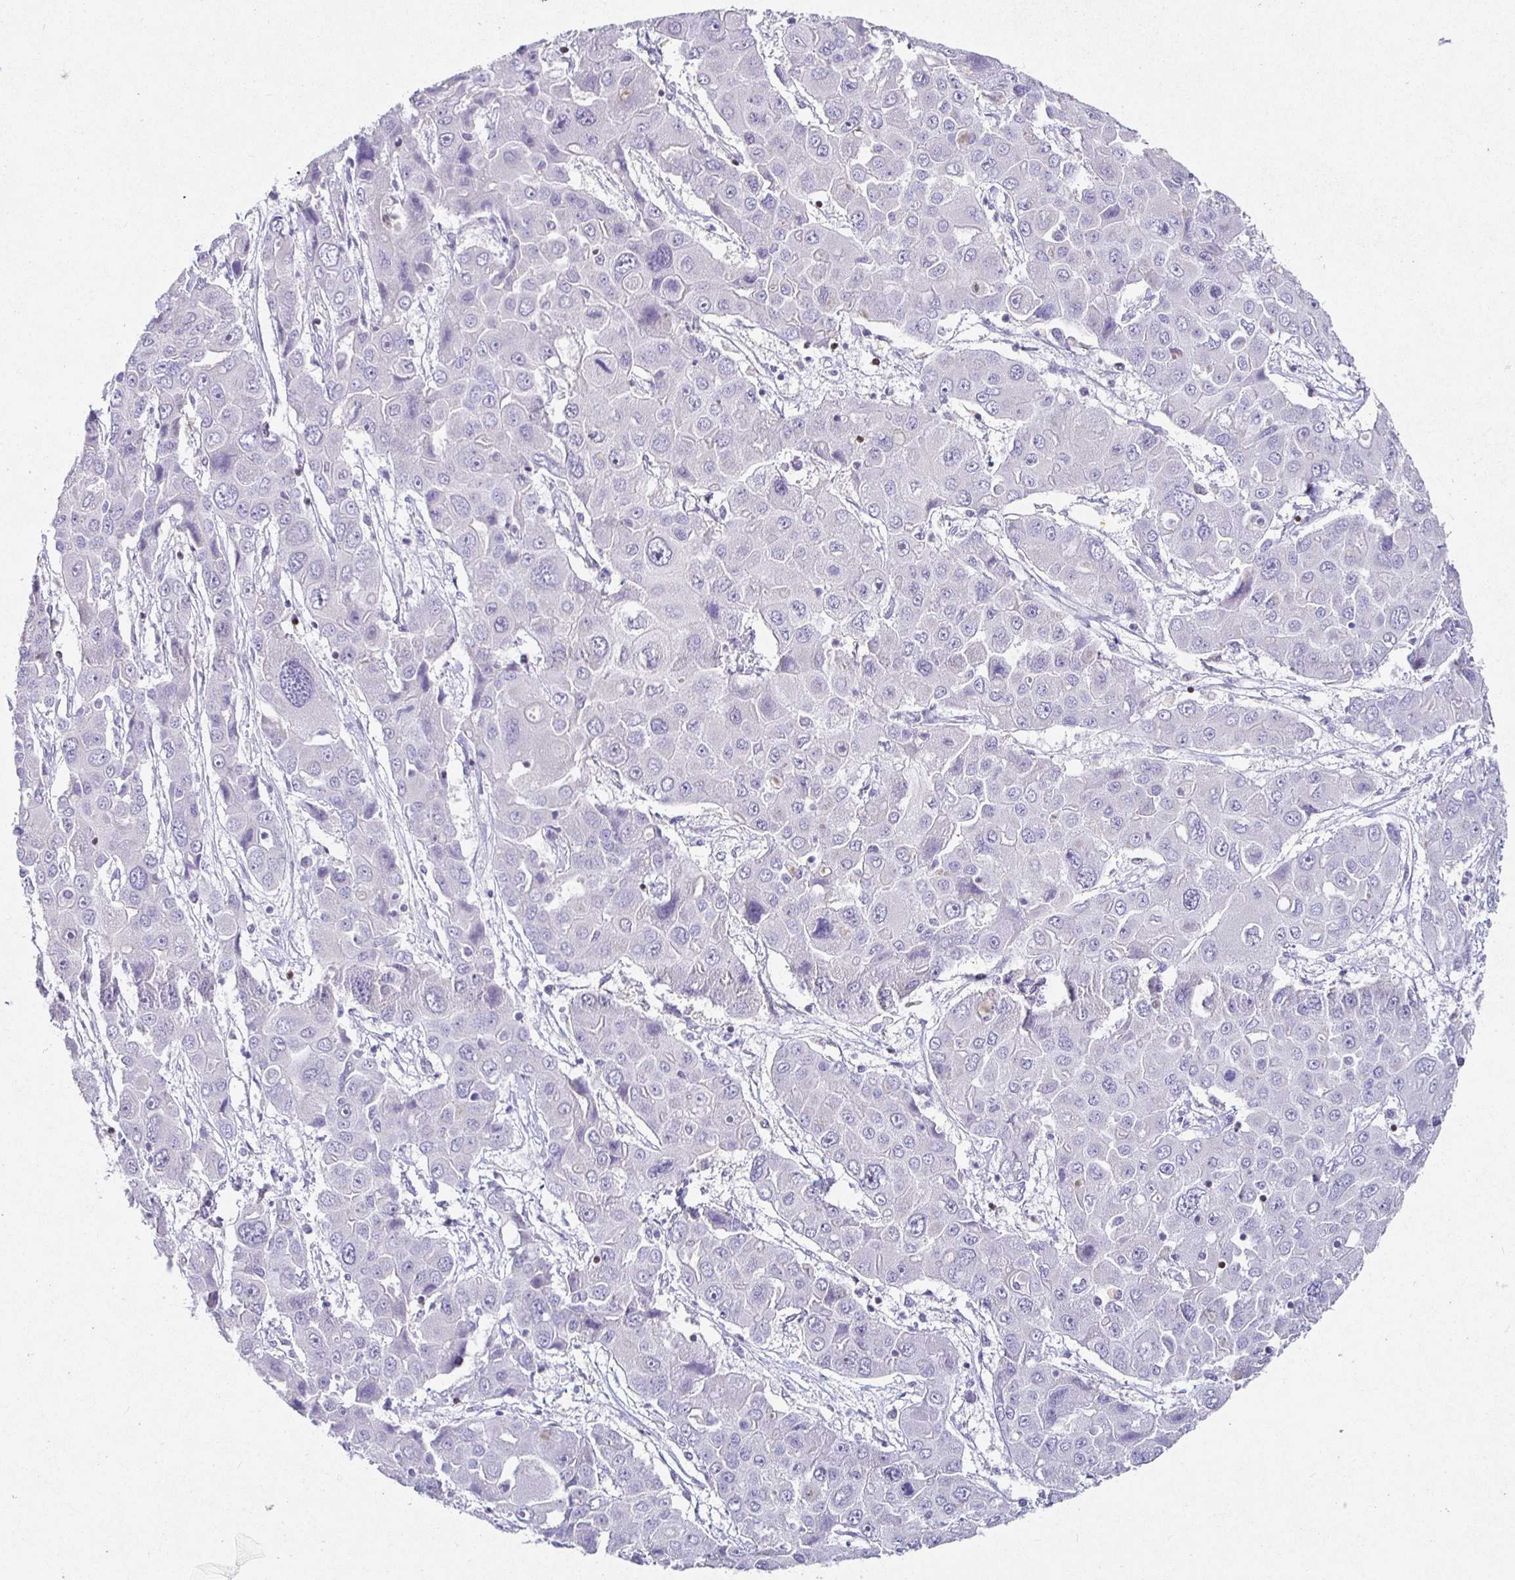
{"staining": {"intensity": "negative", "quantity": "none", "location": "none"}, "tissue": "liver cancer", "cell_type": "Tumor cells", "image_type": "cancer", "snomed": [{"axis": "morphology", "description": "Cholangiocarcinoma"}, {"axis": "topography", "description": "Liver"}], "caption": "Liver cholangiocarcinoma was stained to show a protein in brown. There is no significant staining in tumor cells. (DAB (3,3'-diaminobenzidine) immunohistochemistry (IHC), high magnification).", "gene": "SATB1", "patient": {"sex": "male", "age": 67}}